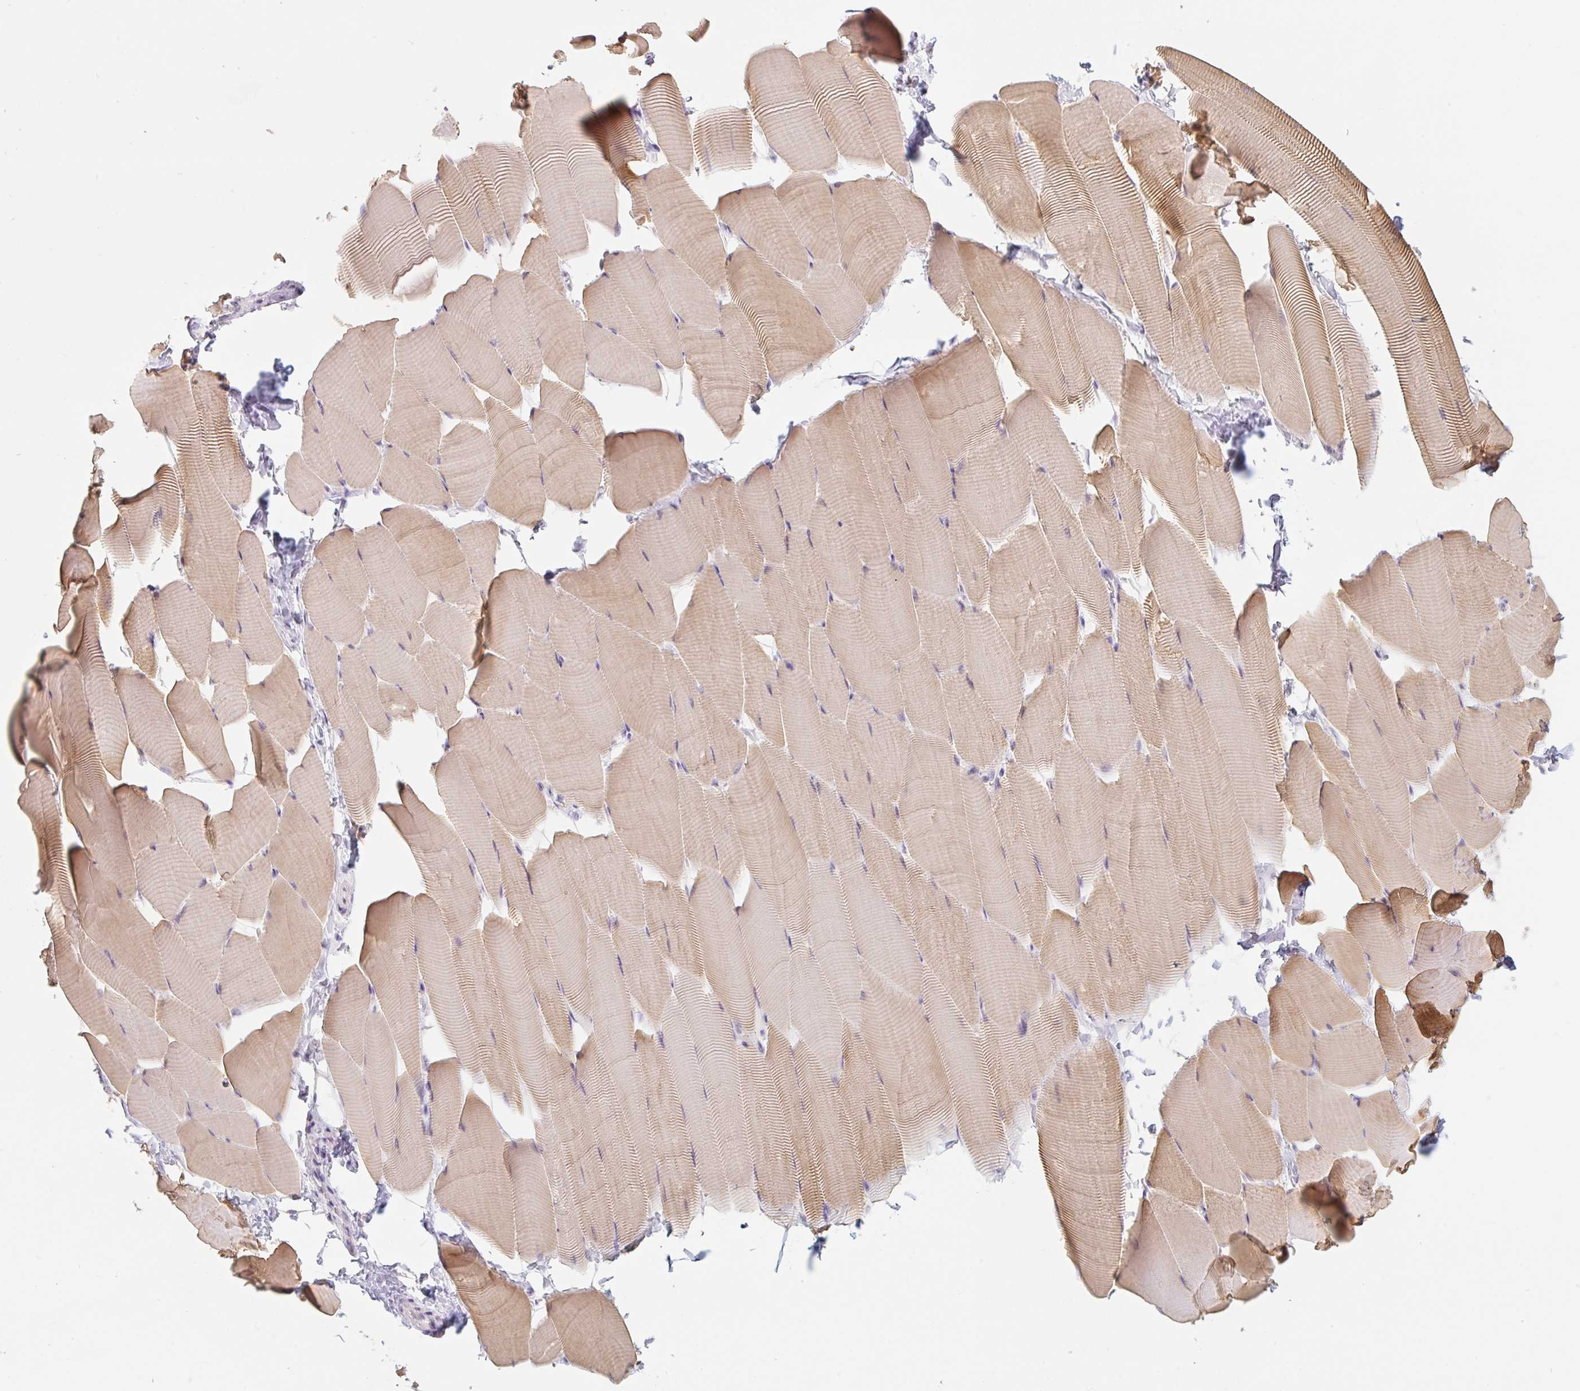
{"staining": {"intensity": "moderate", "quantity": ">75%", "location": "cytoplasmic/membranous"}, "tissue": "skeletal muscle", "cell_type": "Myocytes", "image_type": "normal", "snomed": [{"axis": "morphology", "description": "Normal tissue, NOS"}, {"axis": "topography", "description": "Skeletal muscle"}], "caption": "Immunohistochemistry (IHC) micrograph of unremarkable human skeletal muscle stained for a protein (brown), which shows medium levels of moderate cytoplasmic/membranous expression in approximately >75% of myocytes.", "gene": "MIA2", "patient": {"sex": "male", "age": 25}}